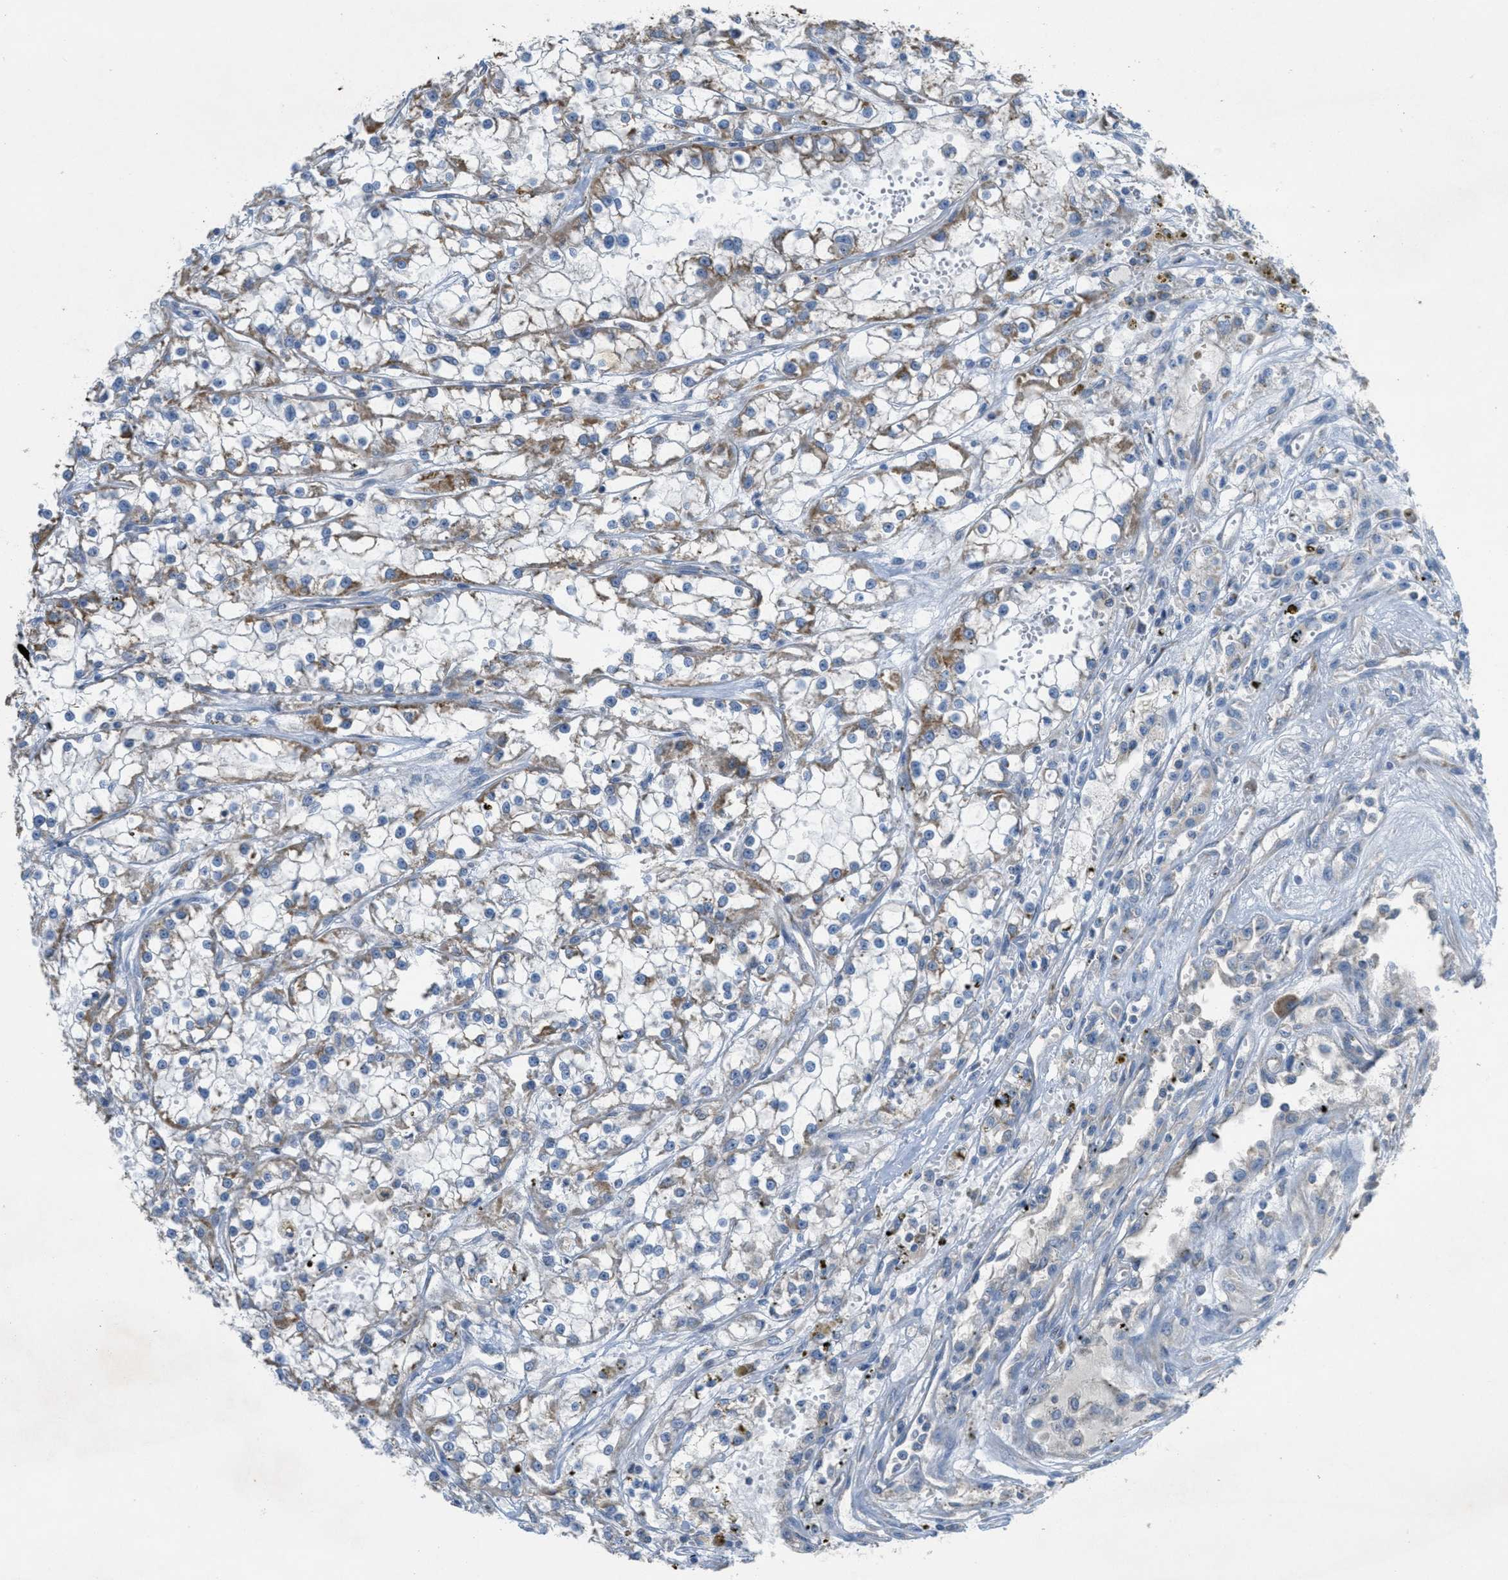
{"staining": {"intensity": "weak", "quantity": "<25%", "location": "cytoplasmic/membranous"}, "tissue": "renal cancer", "cell_type": "Tumor cells", "image_type": "cancer", "snomed": [{"axis": "morphology", "description": "Adenocarcinoma, NOS"}, {"axis": "topography", "description": "Kidney"}], "caption": "Histopathology image shows no significant protein positivity in tumor cells of renal cancer.", "gene": "BTN3A1", "patient": {"sex": "female", "age": 52}}